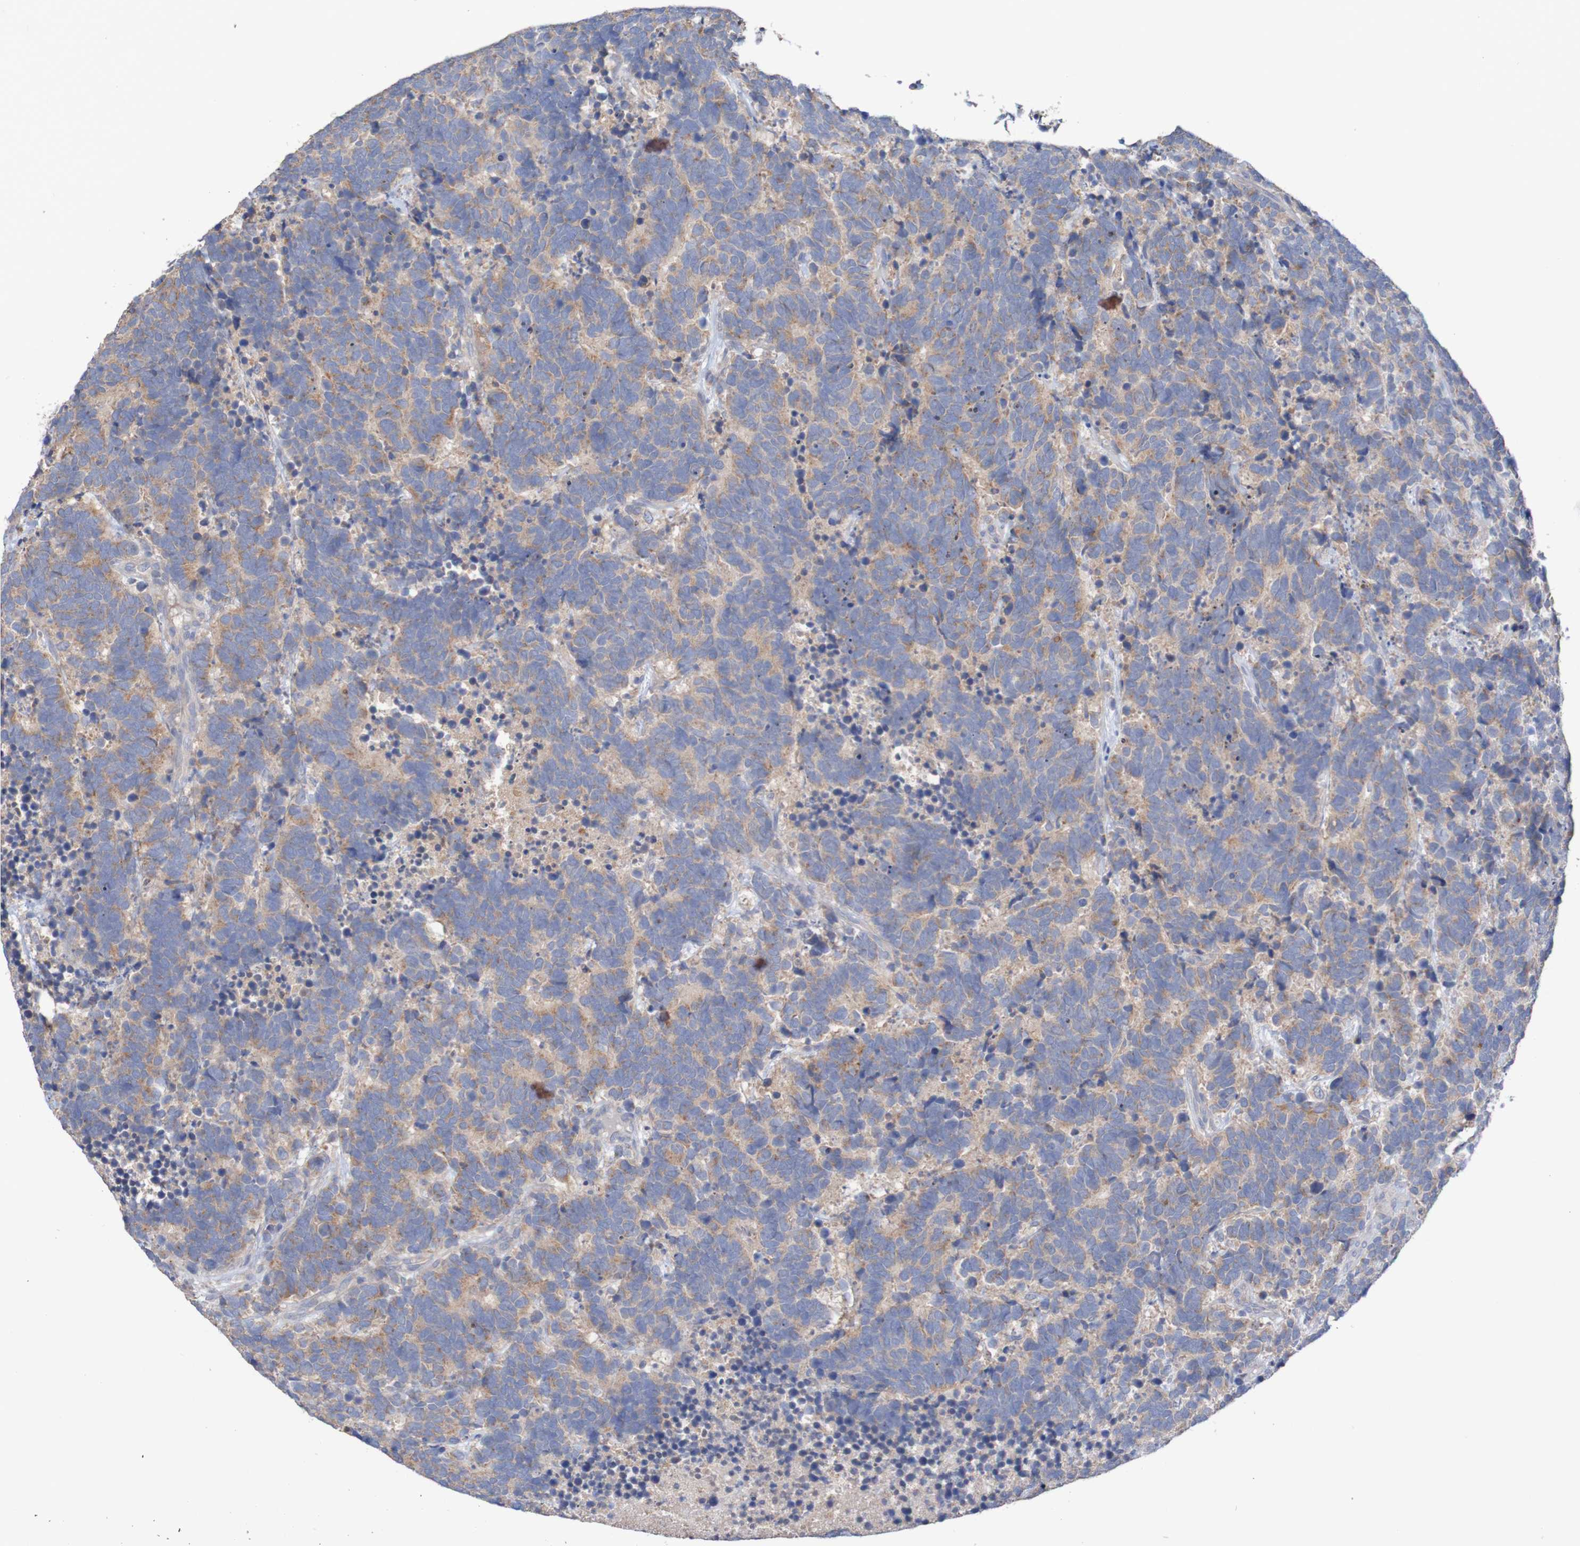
{"staining": {"intensity": "weak", "quantity": ">75%", "location": "cytoplasmic/membranous"}, "tissue": "carcinoid", "cell_type": "Tumor cells", "image_type": "cancer", "snomed": [{"axis": "morphology", "description": "Carcinoma, NOS"}, {"axis": "morphology", "description": "Carcinoid, malignant, NOS"}, {"axis": "topography", "description": "Urinary bladder"}], "caption": "Immunohistochemistry (IHC) of human carcinoma displays low levels of weak cytoplasmic/membranous positivity in approximately >75% of tumor cells.", "gene": "PHYH", "patient": {"sex": "male", "age": 57}}